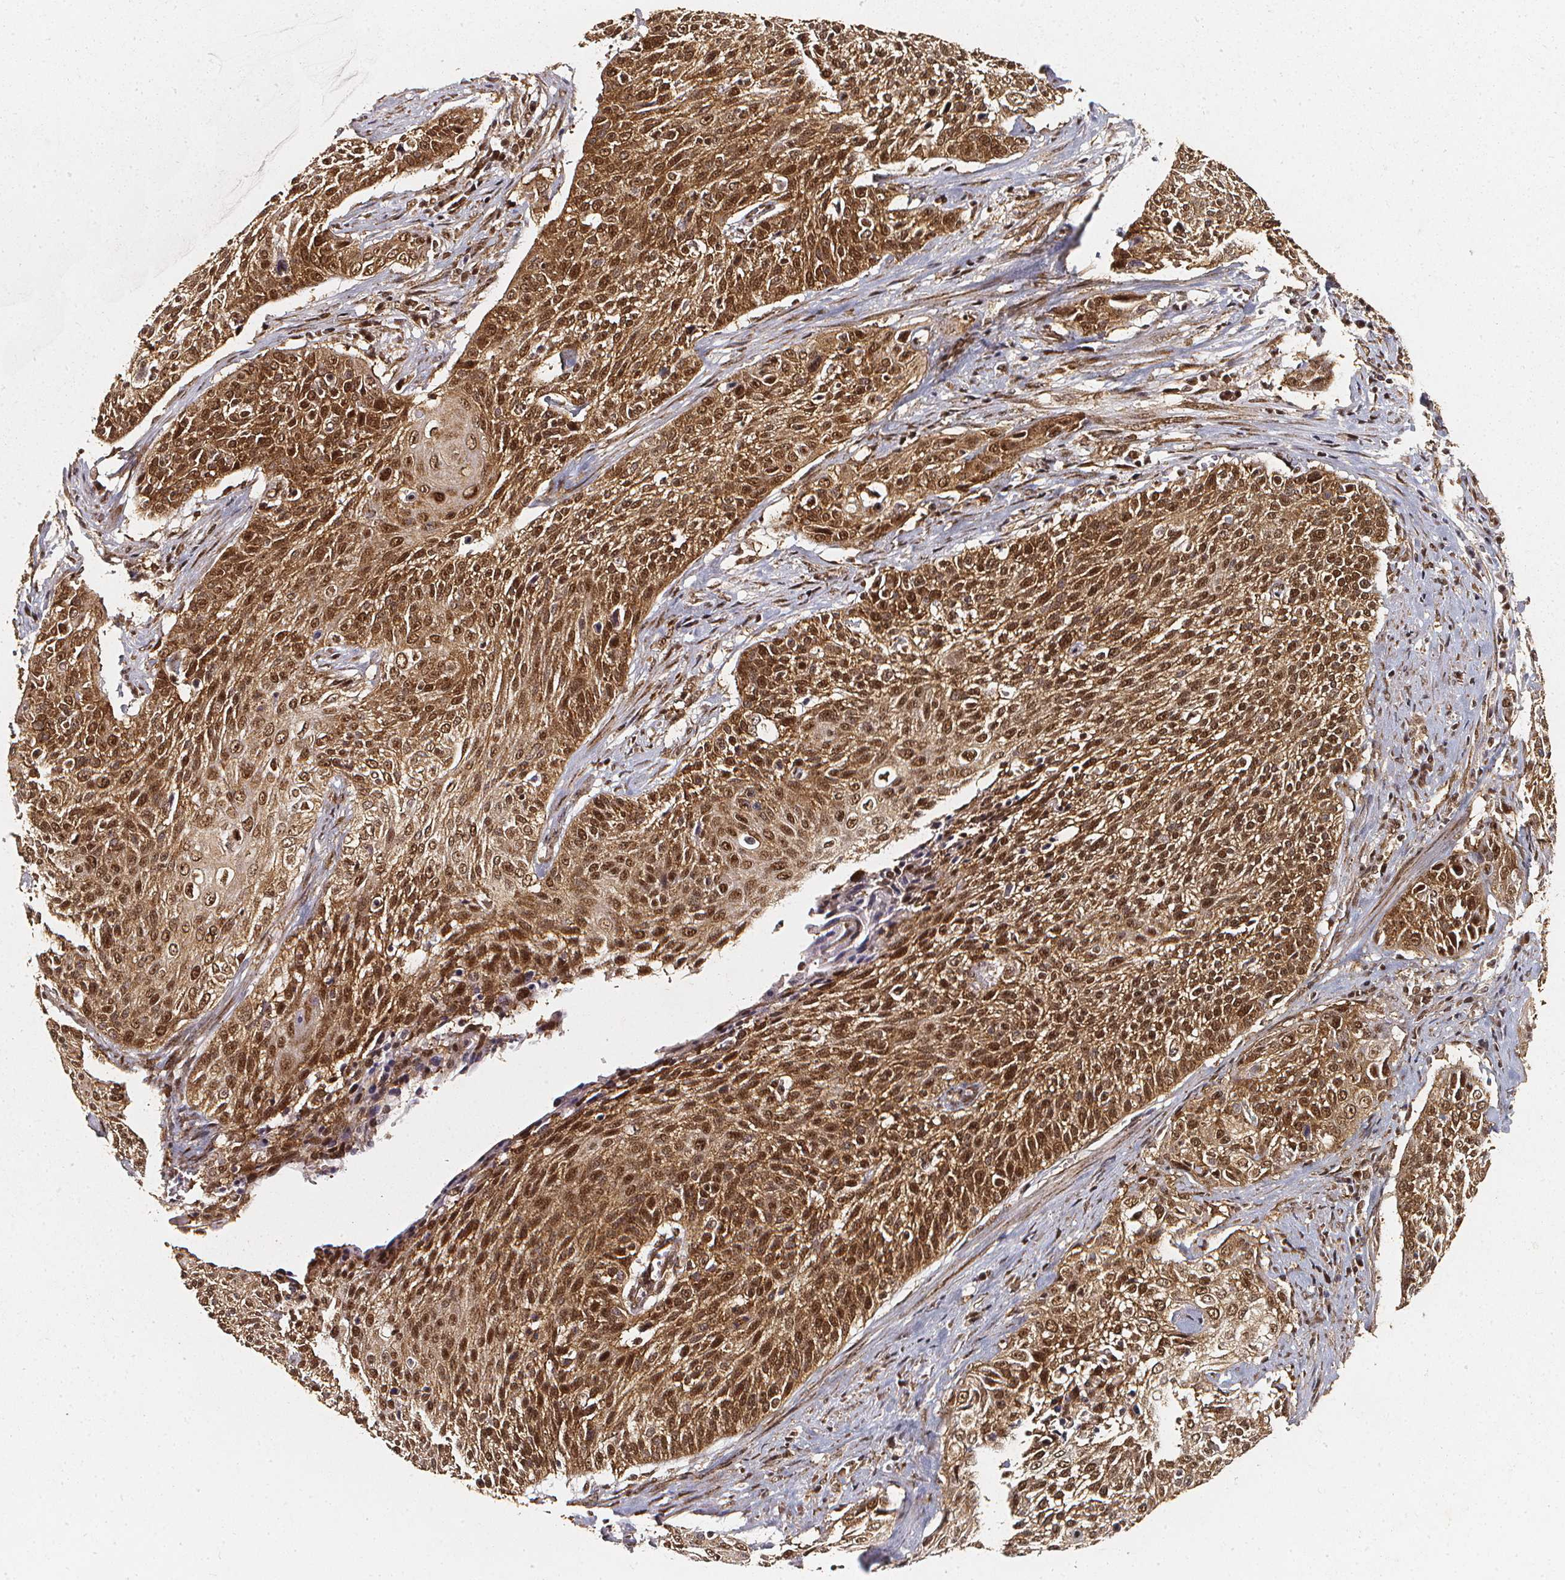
{"staining": {"intensity": "strong", "quantity": ">75%", "location": "cytoplasmic/membranous,nuclear"}, "tissue": "cervical cancer", "cell_type": "Tumor cells", "image_type": "cancer", "snomed": [{"axis": "morphology", "description": "Squamous cell carcinoma, NOS"}, {"axis": "topography", "description": "Cervix"}], "caption": "A micrograph of squamous cell carcinoma (cervical) stained for a protein displays strong cytoplasmic/membranous and nuclear brown staining in tumor cells.", "gene": "SMN1", "patient": {"sex": "female", "age": 31}}